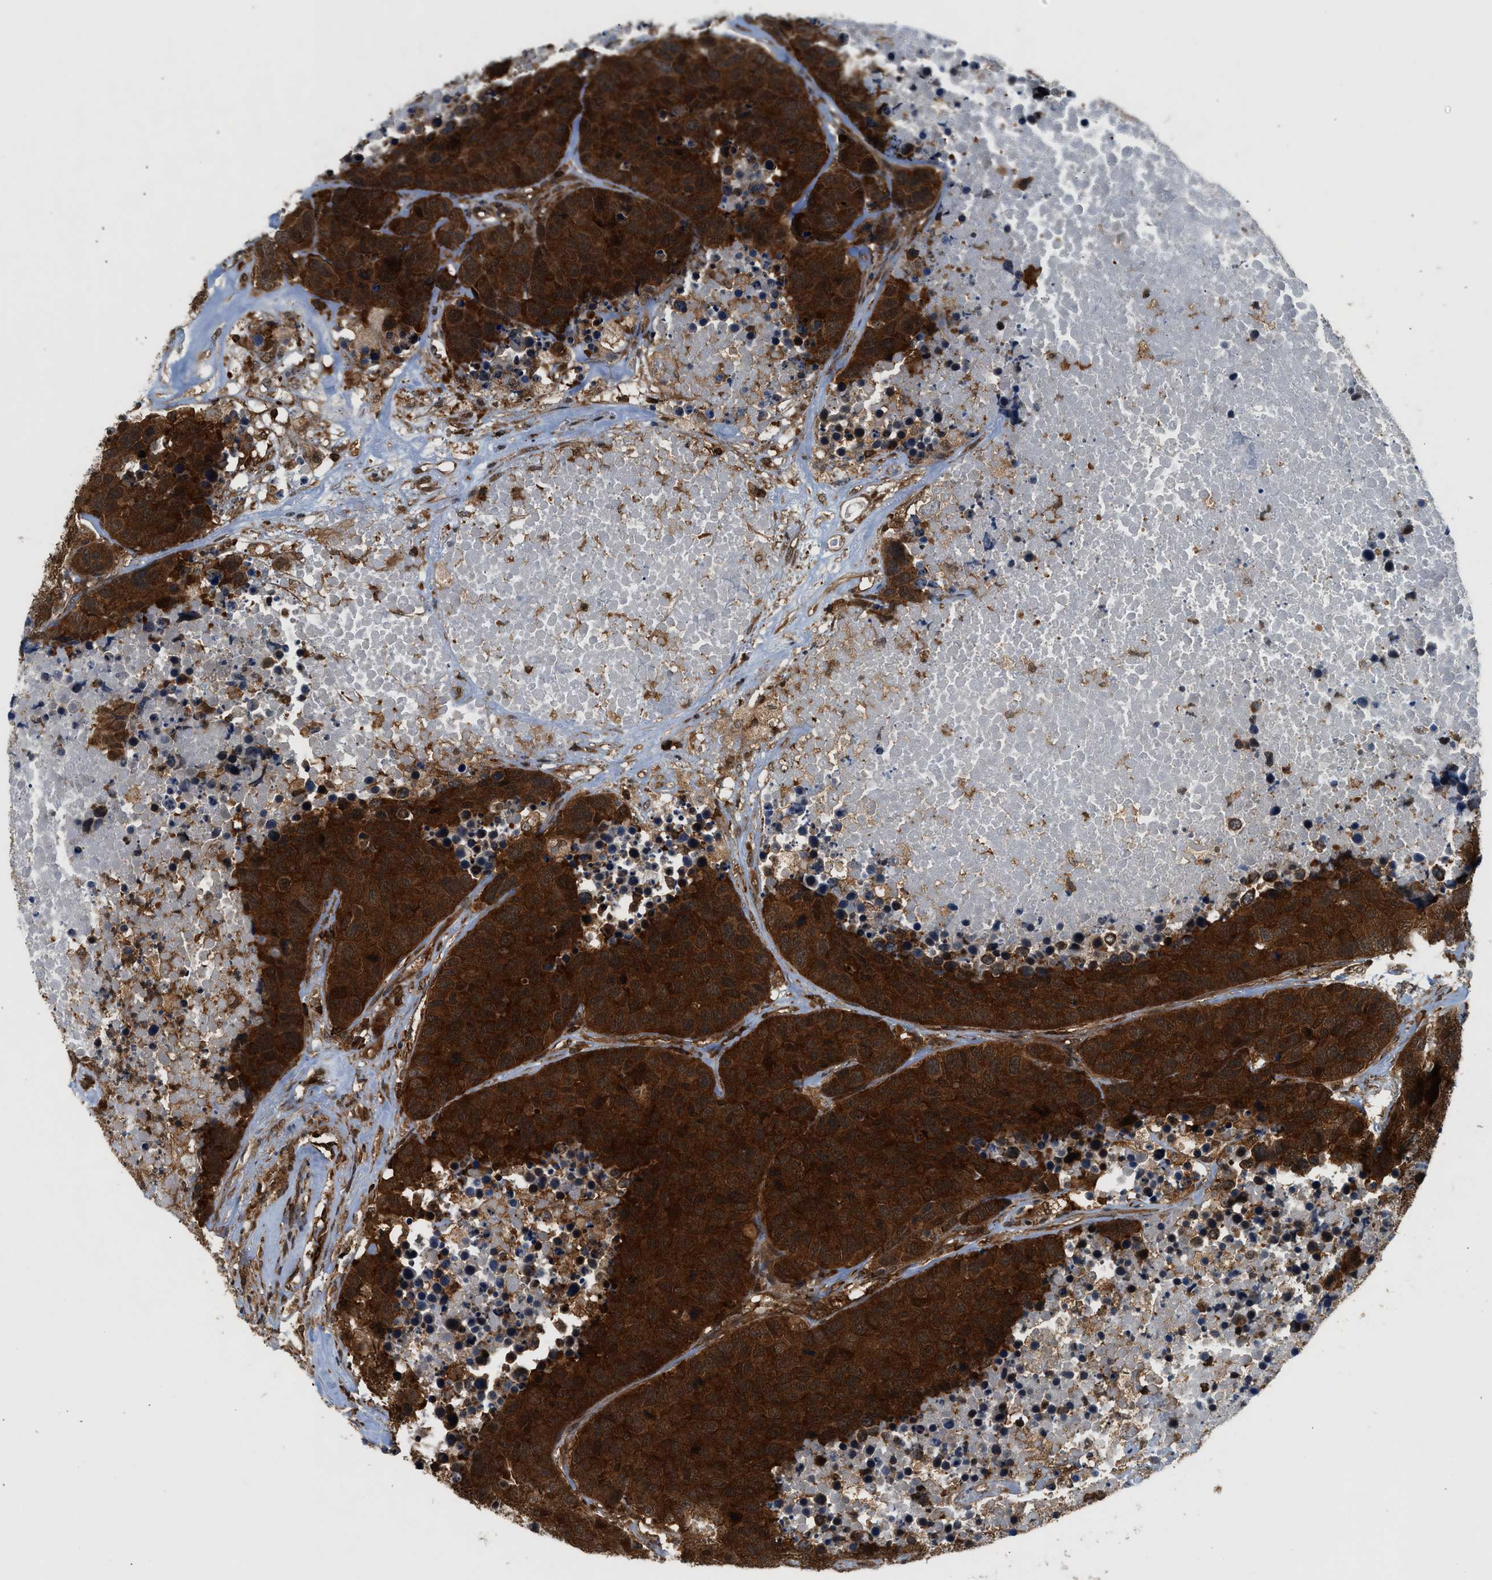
{"staining": {"intensity": "strong", "quantity": ">75%", "location": "cytoplasmic/membranous,nuclear"}, "tissue": "carcinoid", "cell_type": "Tumor cells", "image_type": "cancer", "snomed": [{"axis": "morphology", "description": "Carcinoid, malignant, NOS"}, {"axis": "topography", "description": "Lung"}], "caption": "Protein expression analysis of carcinoid shows strong cytoplasmic/membranous and nuclear expression in about >75% of tumor cells.", "gene": "OXSR1", "patient": {"sex": "male", "age": 60}}